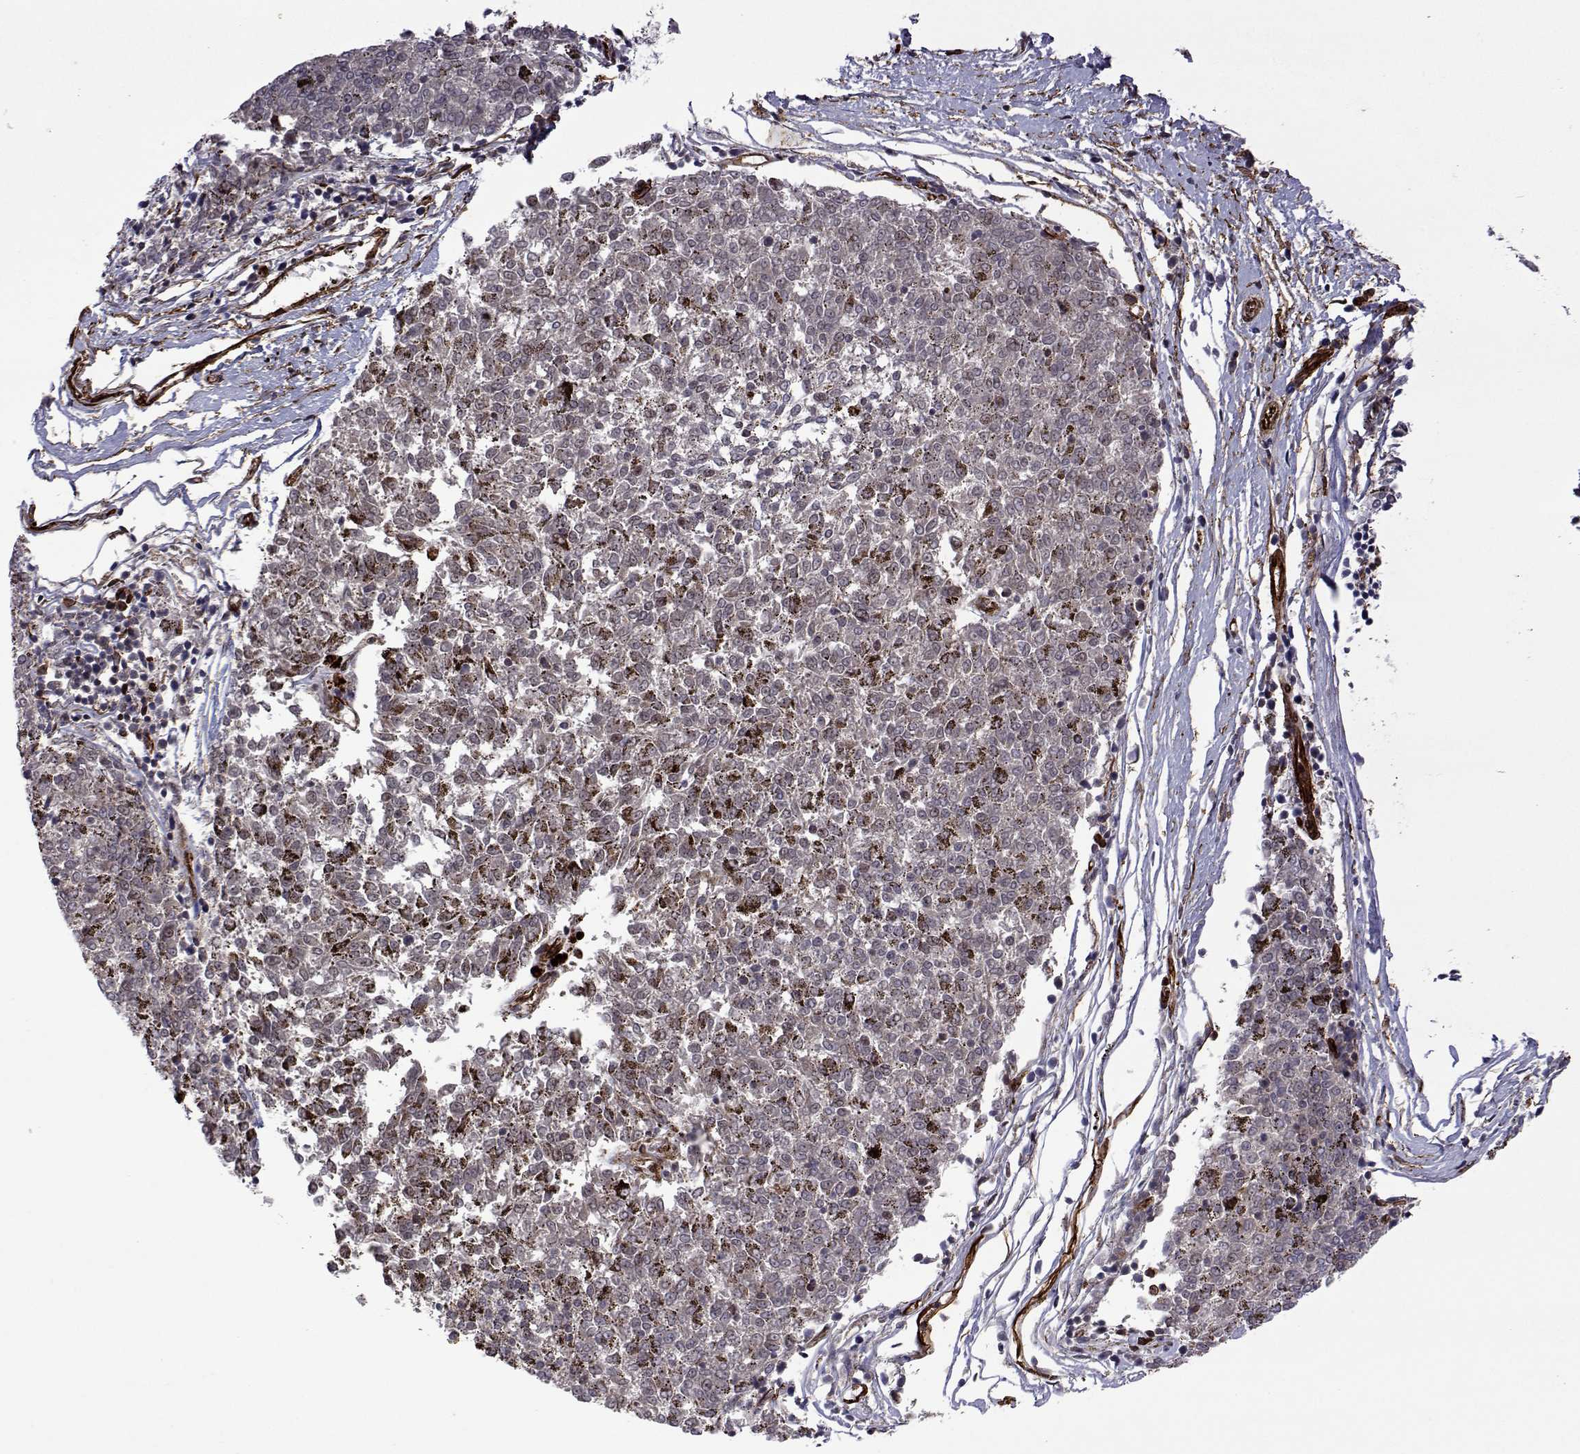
{"staining": {"intensity": "weak", "quantity": "<25%", "location": "nuclear"}, "tissue": "melanoma", "cell_type": "Tumor cells", "image_type": "cancer", "snomed": [{"axis": "morphology", "description": "Malignant melanoma, NOS"}, {"axis": "topography", "description": "Skin"}], "caption": "Immunohistochemistry (IHC) of malignant melanoma demonstrates no expression in tumor cells.", "gene": "EFCAB3", "patient": {"sex": "female", "age": 72}}